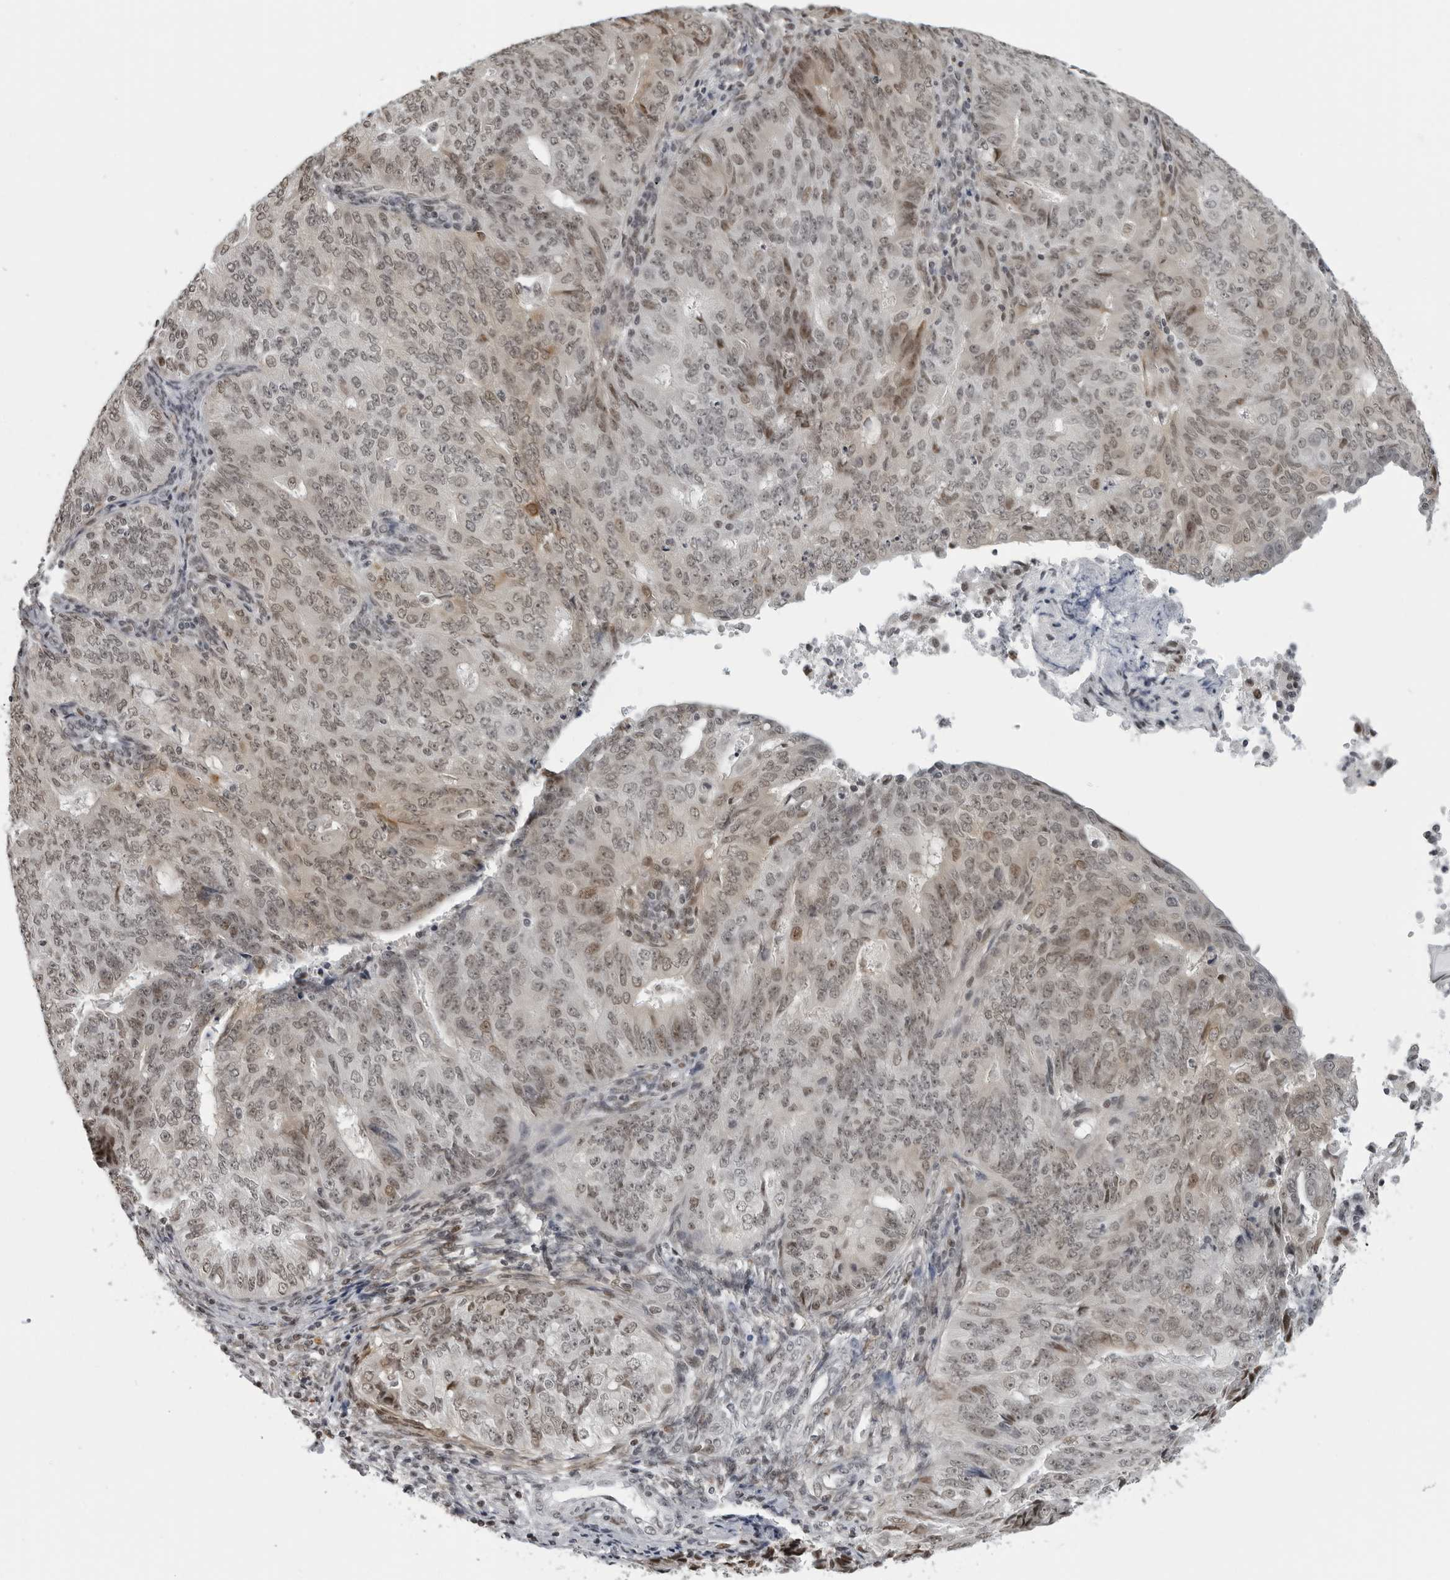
{"staining": {"intensity": "moderate", "quantity": ">75%", "location": "nuclear"}, "tissue": "endometrial cancer", "cell_type": "Tumor cells", "image_type": "cancer", "snomed": [{"axis": "morphology", "description": "Adenocarcinoma, NOS"}, {"axis": "topography", "description": "Endometrium"}], "caption": "The immunohistochemical stain highlights moderate nuclear staining in tumor cells of endometrial adenocarcinoma tissue. Nuclei are stained in blue.", "gene": "MAF", "patient": {"sex": "female", "age": 32}}